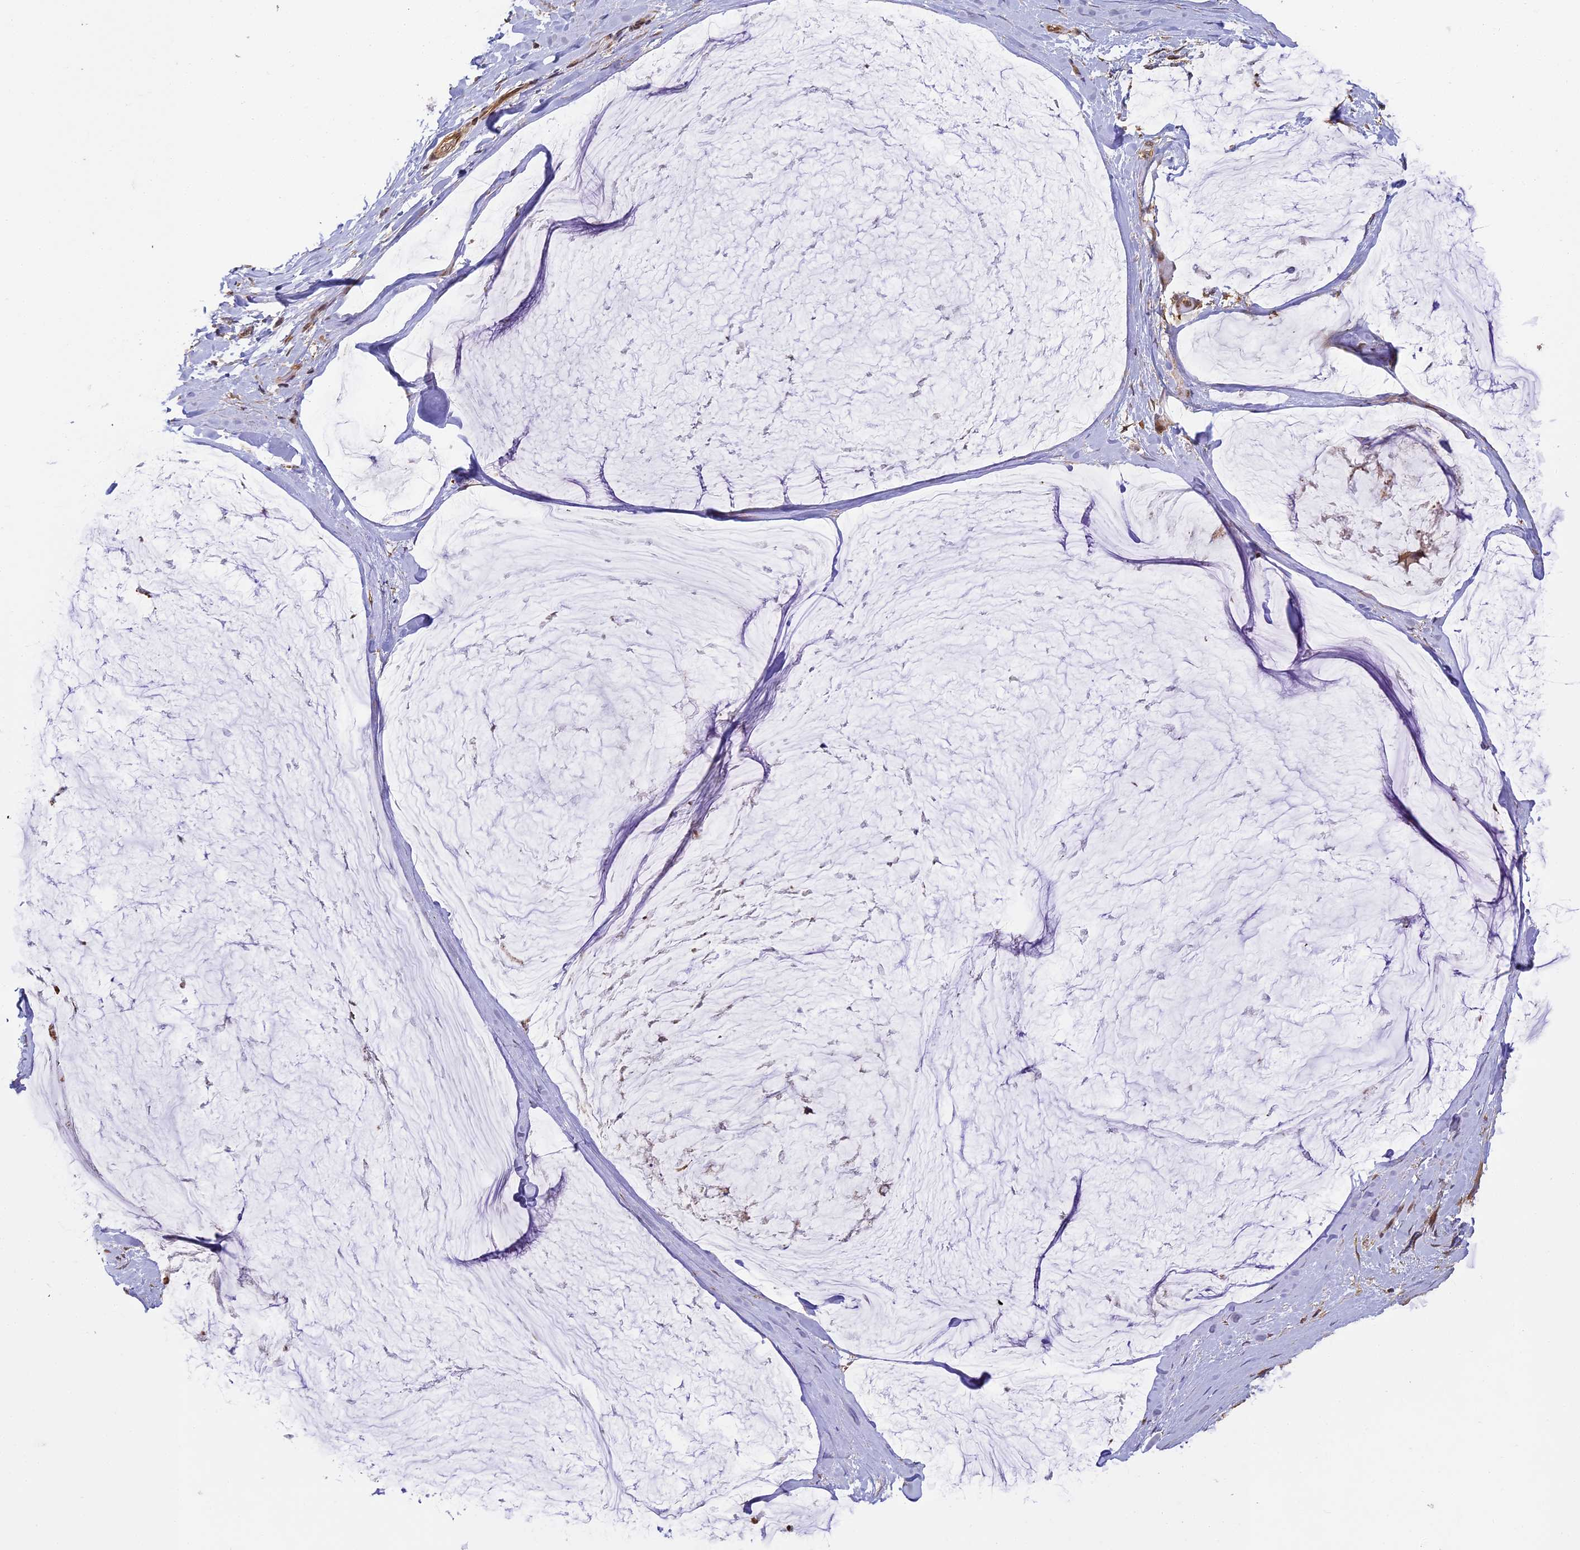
{"staining": {"intensity": "moderate", "quantity": ">75%", "location": "cytoplasmic/membranous"}, "tissue": "ovarian cancer", "cell_type": "Tumor cells", "image_type": "cancer", "snomed": [{"axis": "morphology", "description": "Cystadenocarcinoma, mucinous, NOS"}, {"axis": "topography", "description": "Ovary"}], "caption": "The photomicrograph reveals staining of ovarian cancer (mucinous cystadenocarcinoma), revealing moderate cytoplasmic/membranous protein expression (brown color) within tumor cells.", "gene": "ZNF443", "patient": {"sex": "female", "age": 39}}